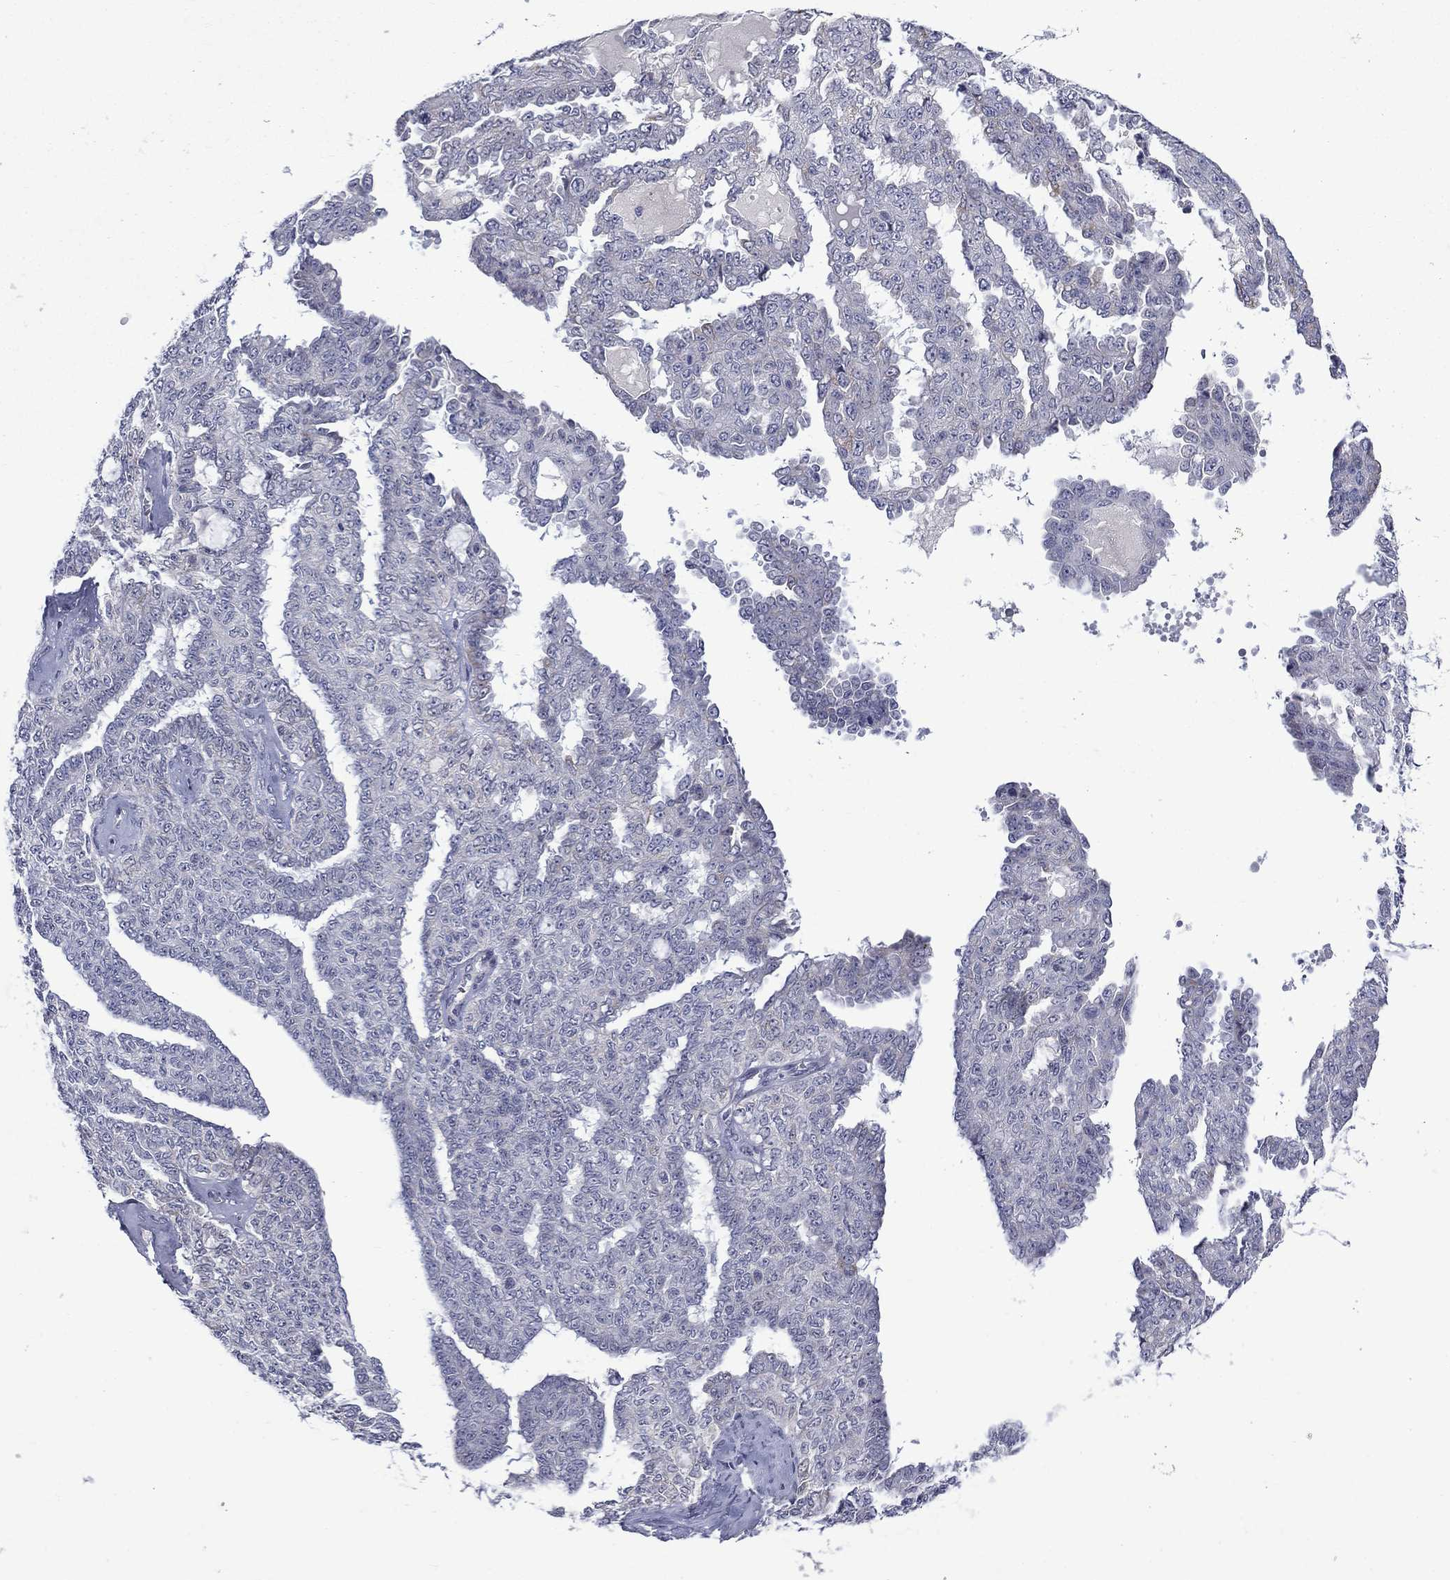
{"staining": {"intensity": "negative", "quantity": "none", "location": "none"}, "tissue": "ovarian cancer", "cell_type": "Tumor cells", "image_type": "cancer", "snomed": [{"axis": "morphology", "description": "Cystadenocarcinoma, serous, NOS"}, {"axis": "topography", "description": "Ovary"}], "caption": "This is a photomicrograph of immunohistochemistry staining of ovarian cancer, which shows no positivity in tumor cells.", "gene": "KCNJ16", "patient": {"sex": "female", "age": 71}}